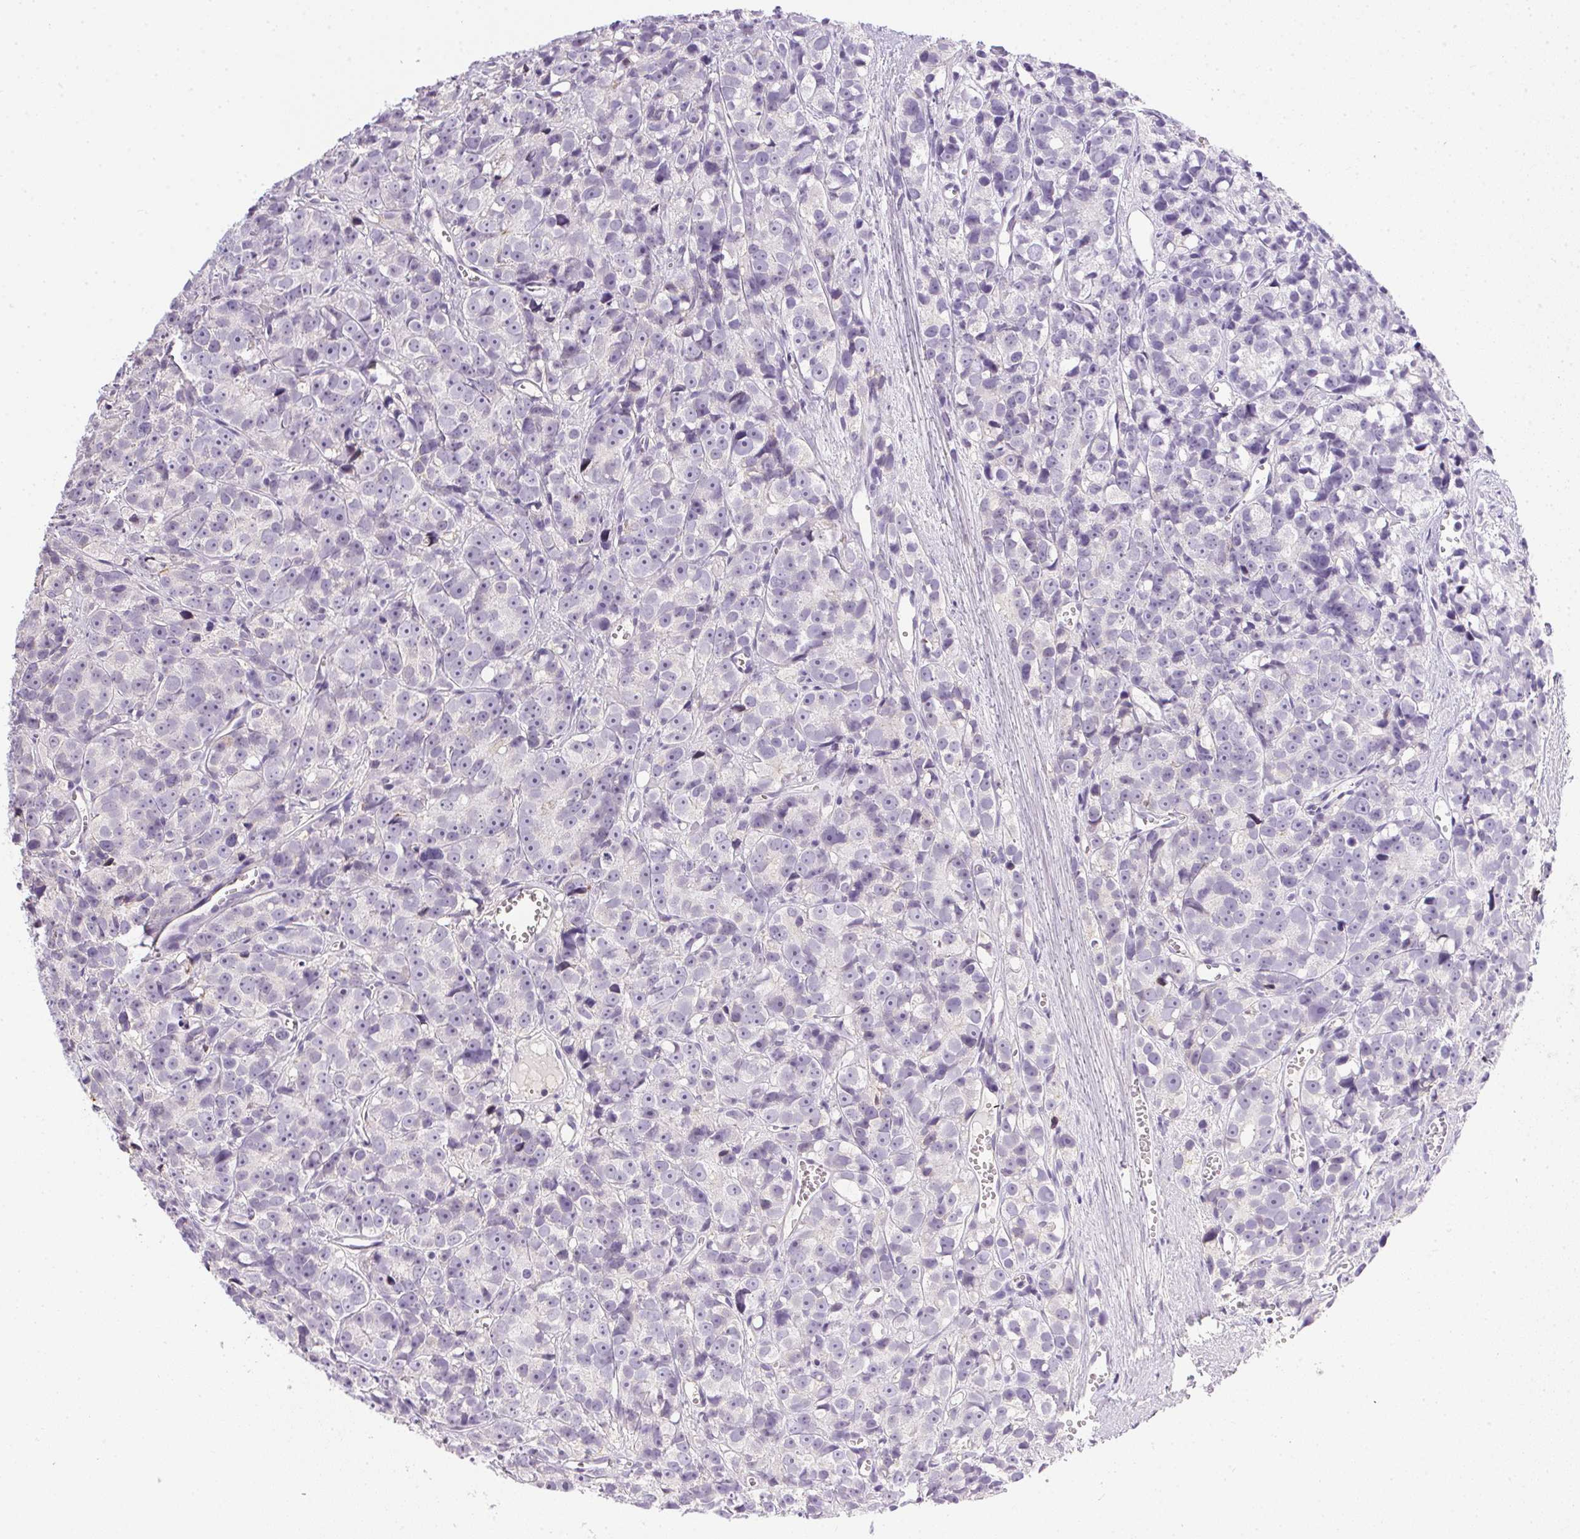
{"staining": {"intensity": "negative", "quantity": "none", "location": "none"}, "tissue": "prostate cancer", "cell_type": "Tumor cells", "image_type": "cancer", "snomed": [{"axis": "morphology", "description": "Adenocarcinoma, High grade"}, {"axis": "topography", "description": "Prostate"}], "caption": "High magnification brightfield microscopy of prostate cancer (high-grade adenocarcinoma) stained with DAB (3,3'-diaminobenzidine) (brown) and counterstained with hematoxylin (blue): tumor cells show no significant staining.", "gene": "PRL", "patient": {"sex": "male", "age": 77}}